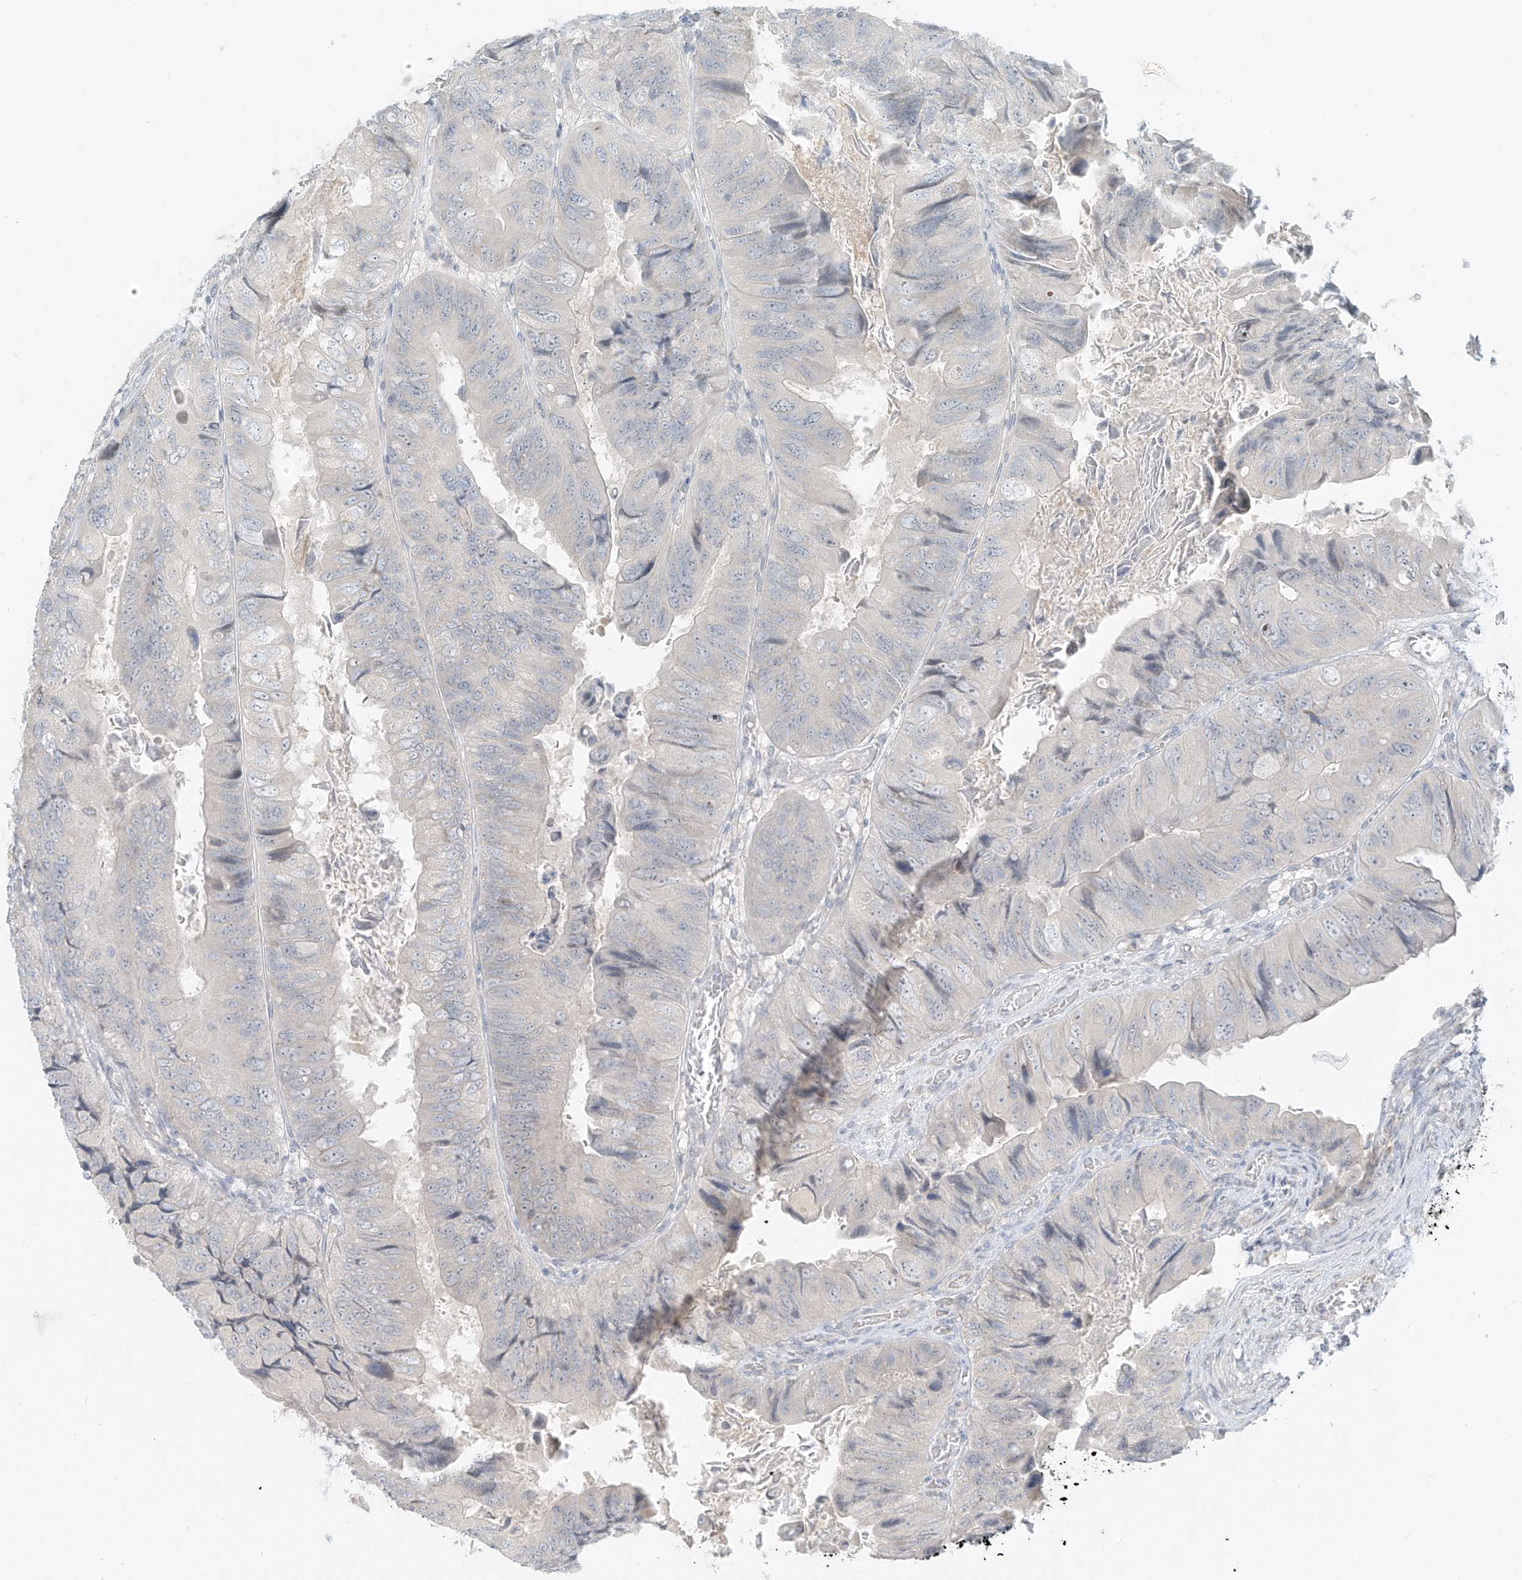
{"staining": {"intensity": "negative", "quantity": "none", "location": "none"}, "tissue": "colorectal cancer", "cell_type": "Tumor cells", "image_type": "cancer", "snomed": [{"axis": "morphology", "description": "Adenocarcinoma, NOS"}, {"axis": "topography", "description": "Rectum"}], "caption": "IHC of human colorectal cancer reveals no positivity in tumor cells.", "gene": "C2orf42", "patient": {"sex": "male", "age": 63}}